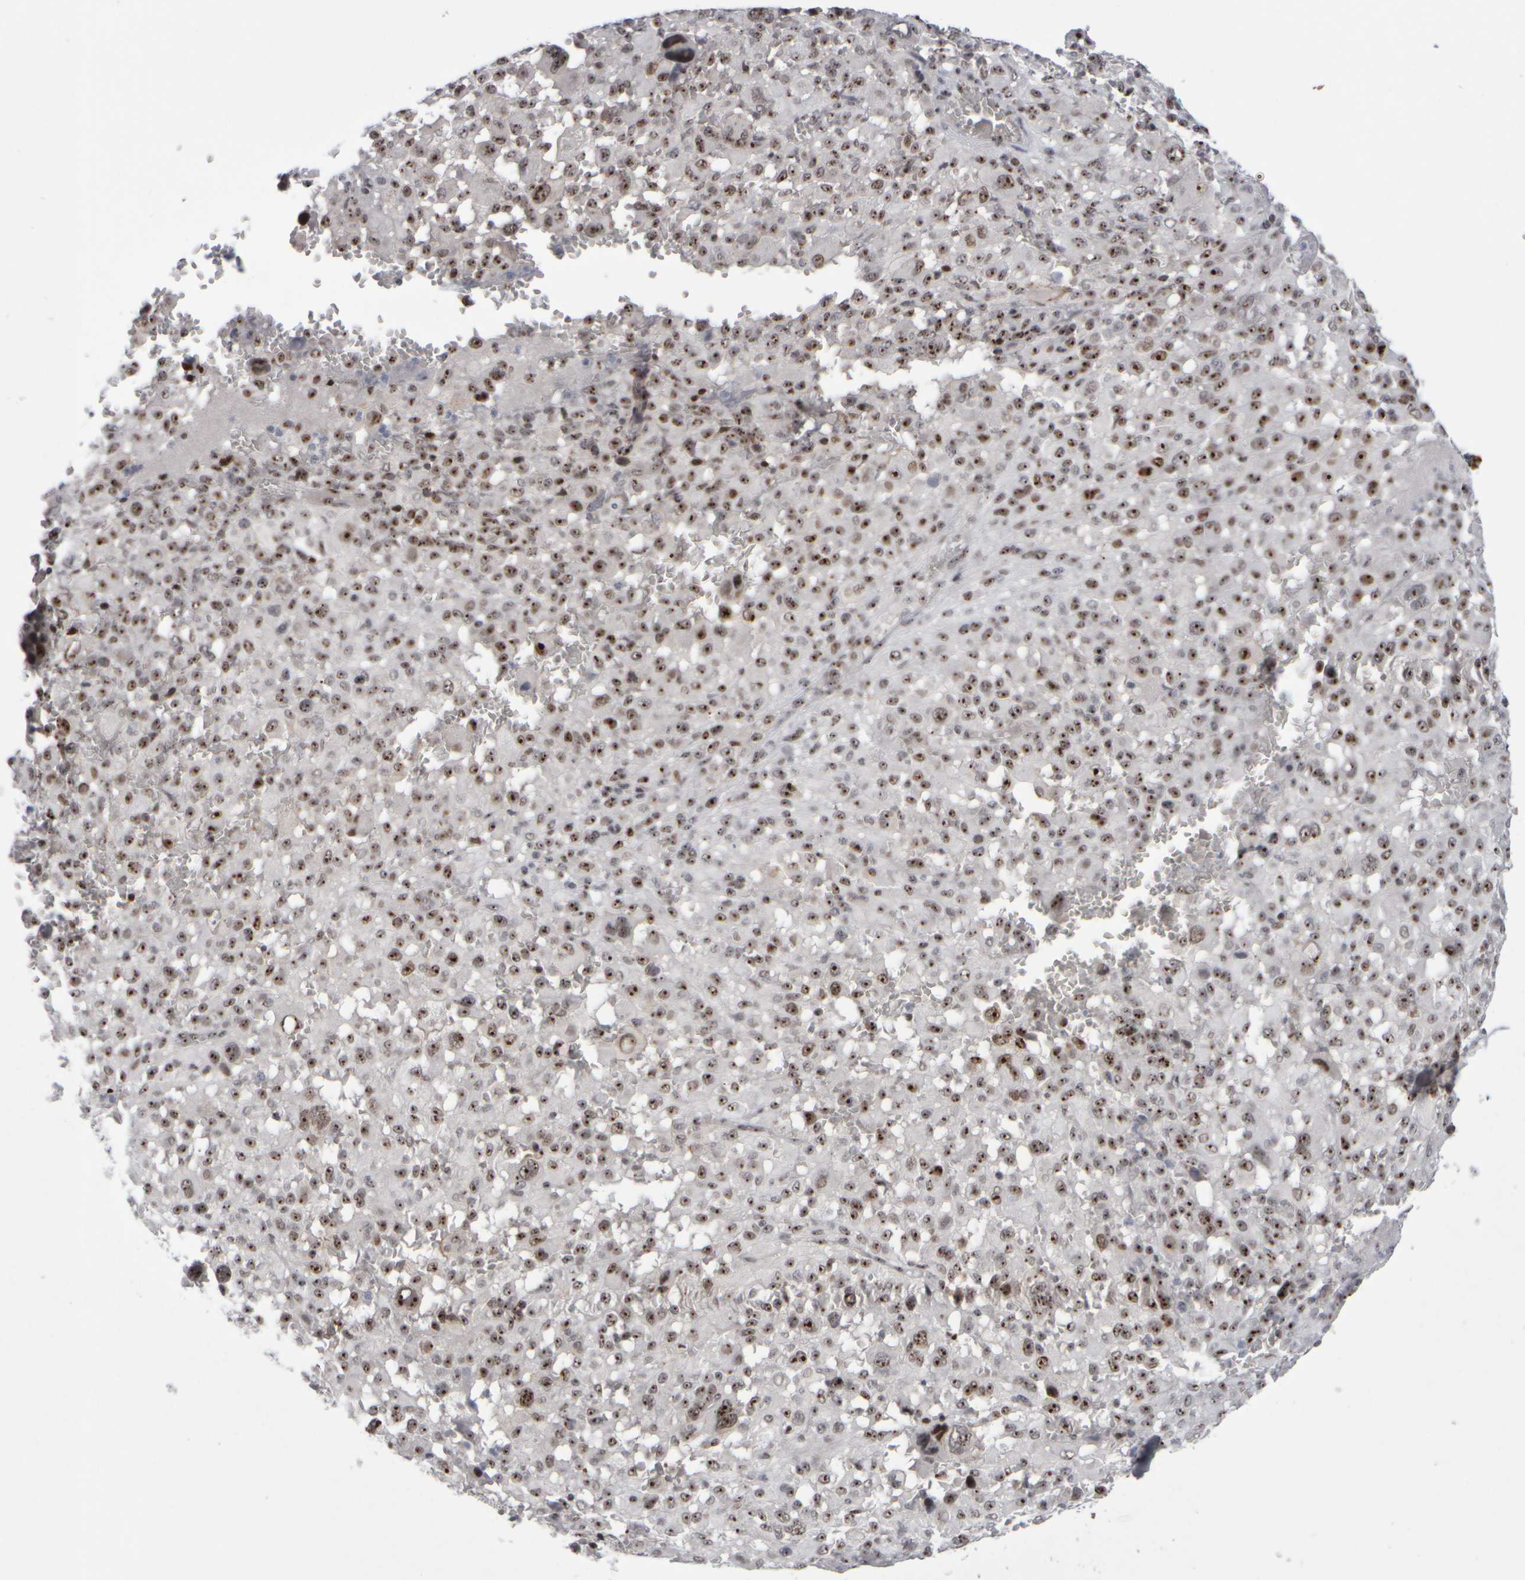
{"staining": {"intensity": "moderate", "quantity": ">75%", "location": "nuclear"}, "tissue": "melanoma", "cell_type": "Tumor cells", "image_type": "cancer", "snomed": [{"axis": "morphology", "description": "Malignant melanoma, Metastatic site"}, {"axis": "topography", "description": "Skin"}], "caption": "Moderate nuclear protein expression is appreciated in about >75% of tumor cells in melanoma. The staining was performed using DAB (3,3'-diaminobenzidine), with brown indicating positive protein expression. Nuclei are stained blue with hematoxylin.", "gene": "SURF6", "patient": {"sex": "female", "age": 74}}